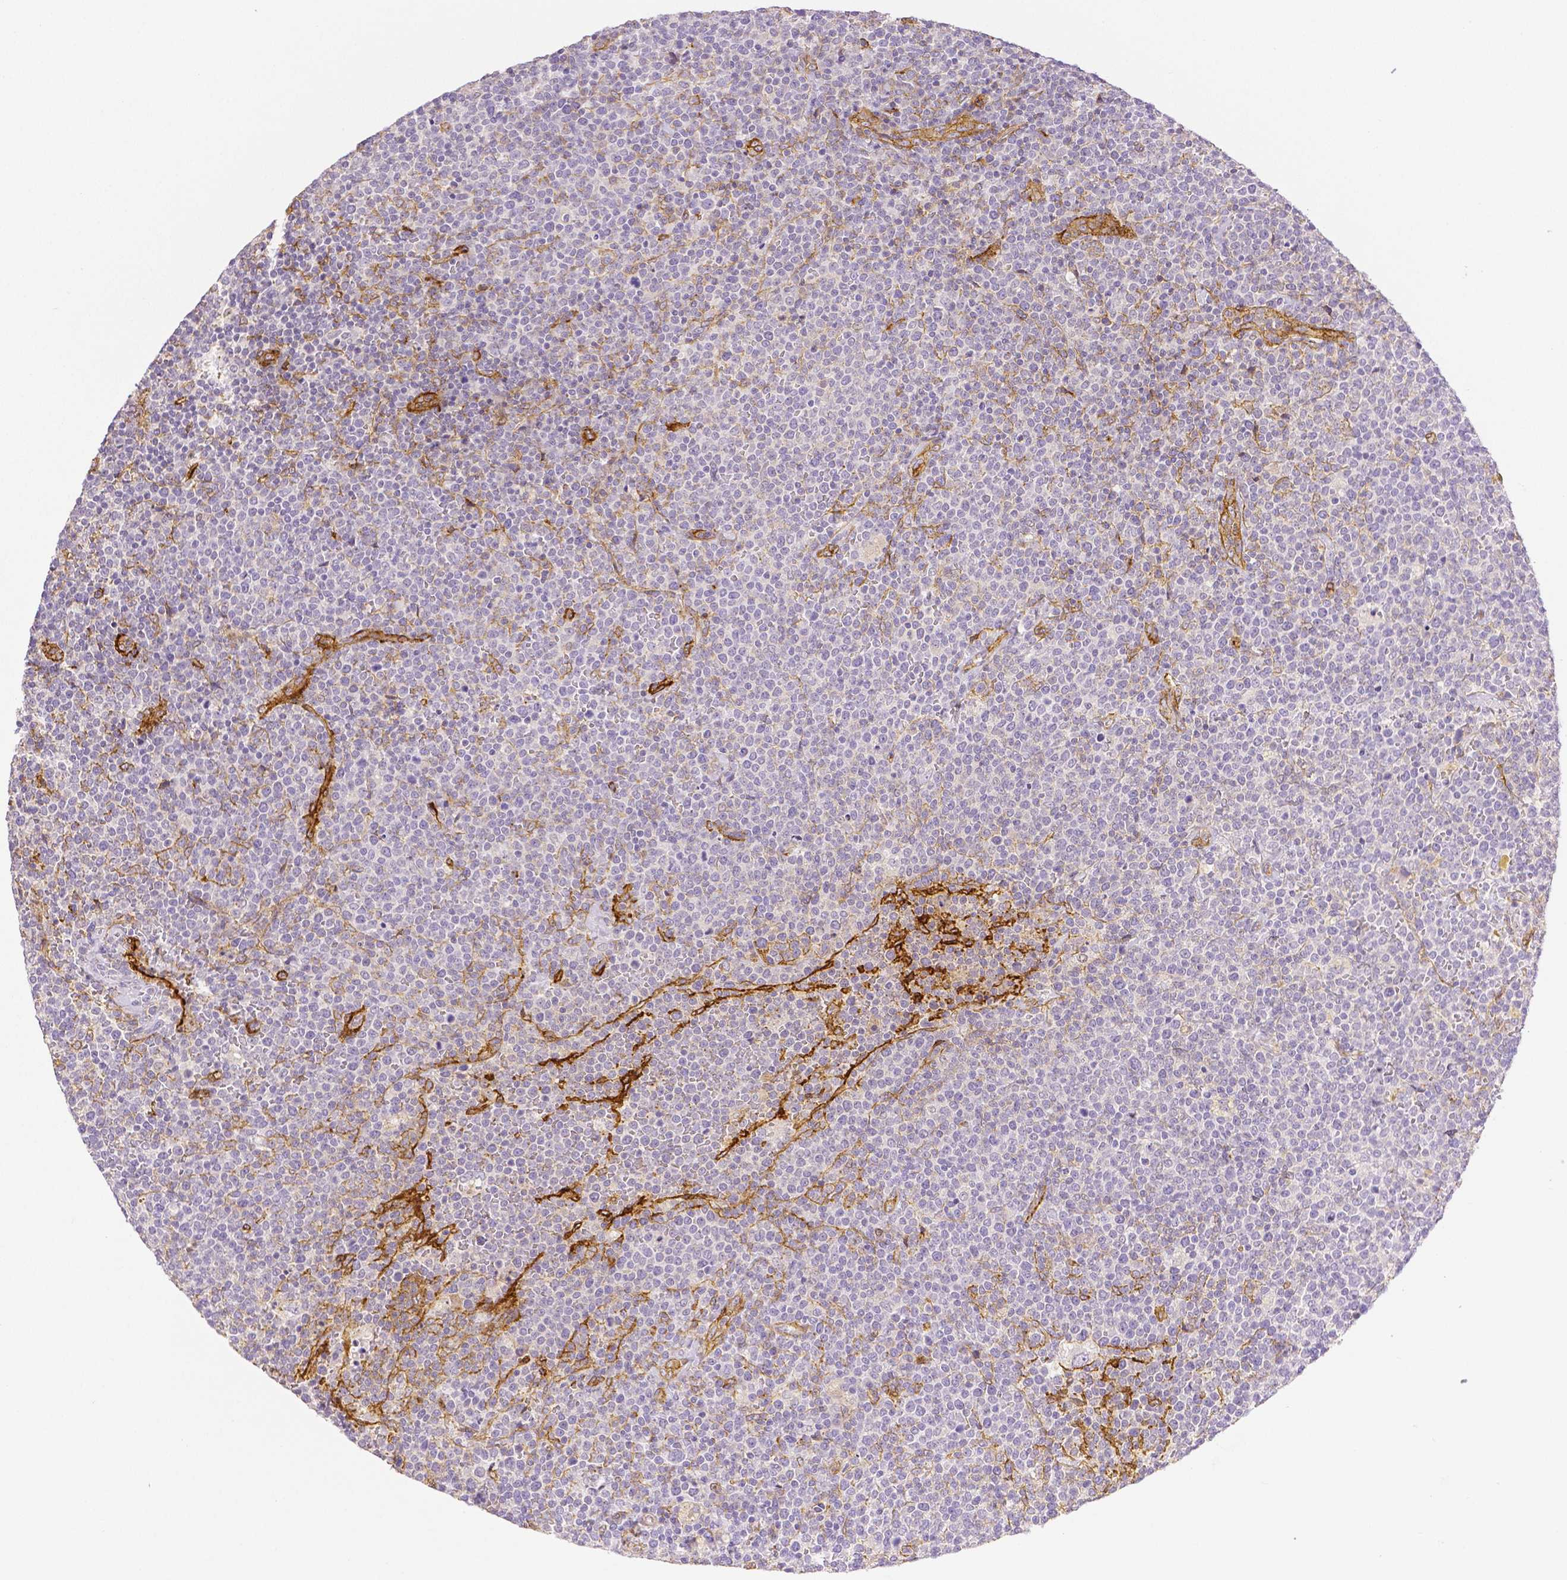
{"staining": {"intensity": "negative", "quantity": "none", "location": "none"}, "tissue": "lymphoma", "cell_type": "Tumor cells", "image_type": "cancer", "snomed": [{"axis": "morphology", "description": "Malignant lymphoma, non-Hodgkin's type, High grade"}, {"axis": "topography", "description": "Lymph node"}], "caption": "DAB (3,3'-diaminobenzidine) immunohistochemical staining of lymphoma demonstrates no significant positivity in tumor cells. Brightfield microscopy of IHC stained with DAB (brown) and hematoxylin (blue), captured at high magnification.", "gene": "THY1", "patient": {"sex": "male", "age": 61}}